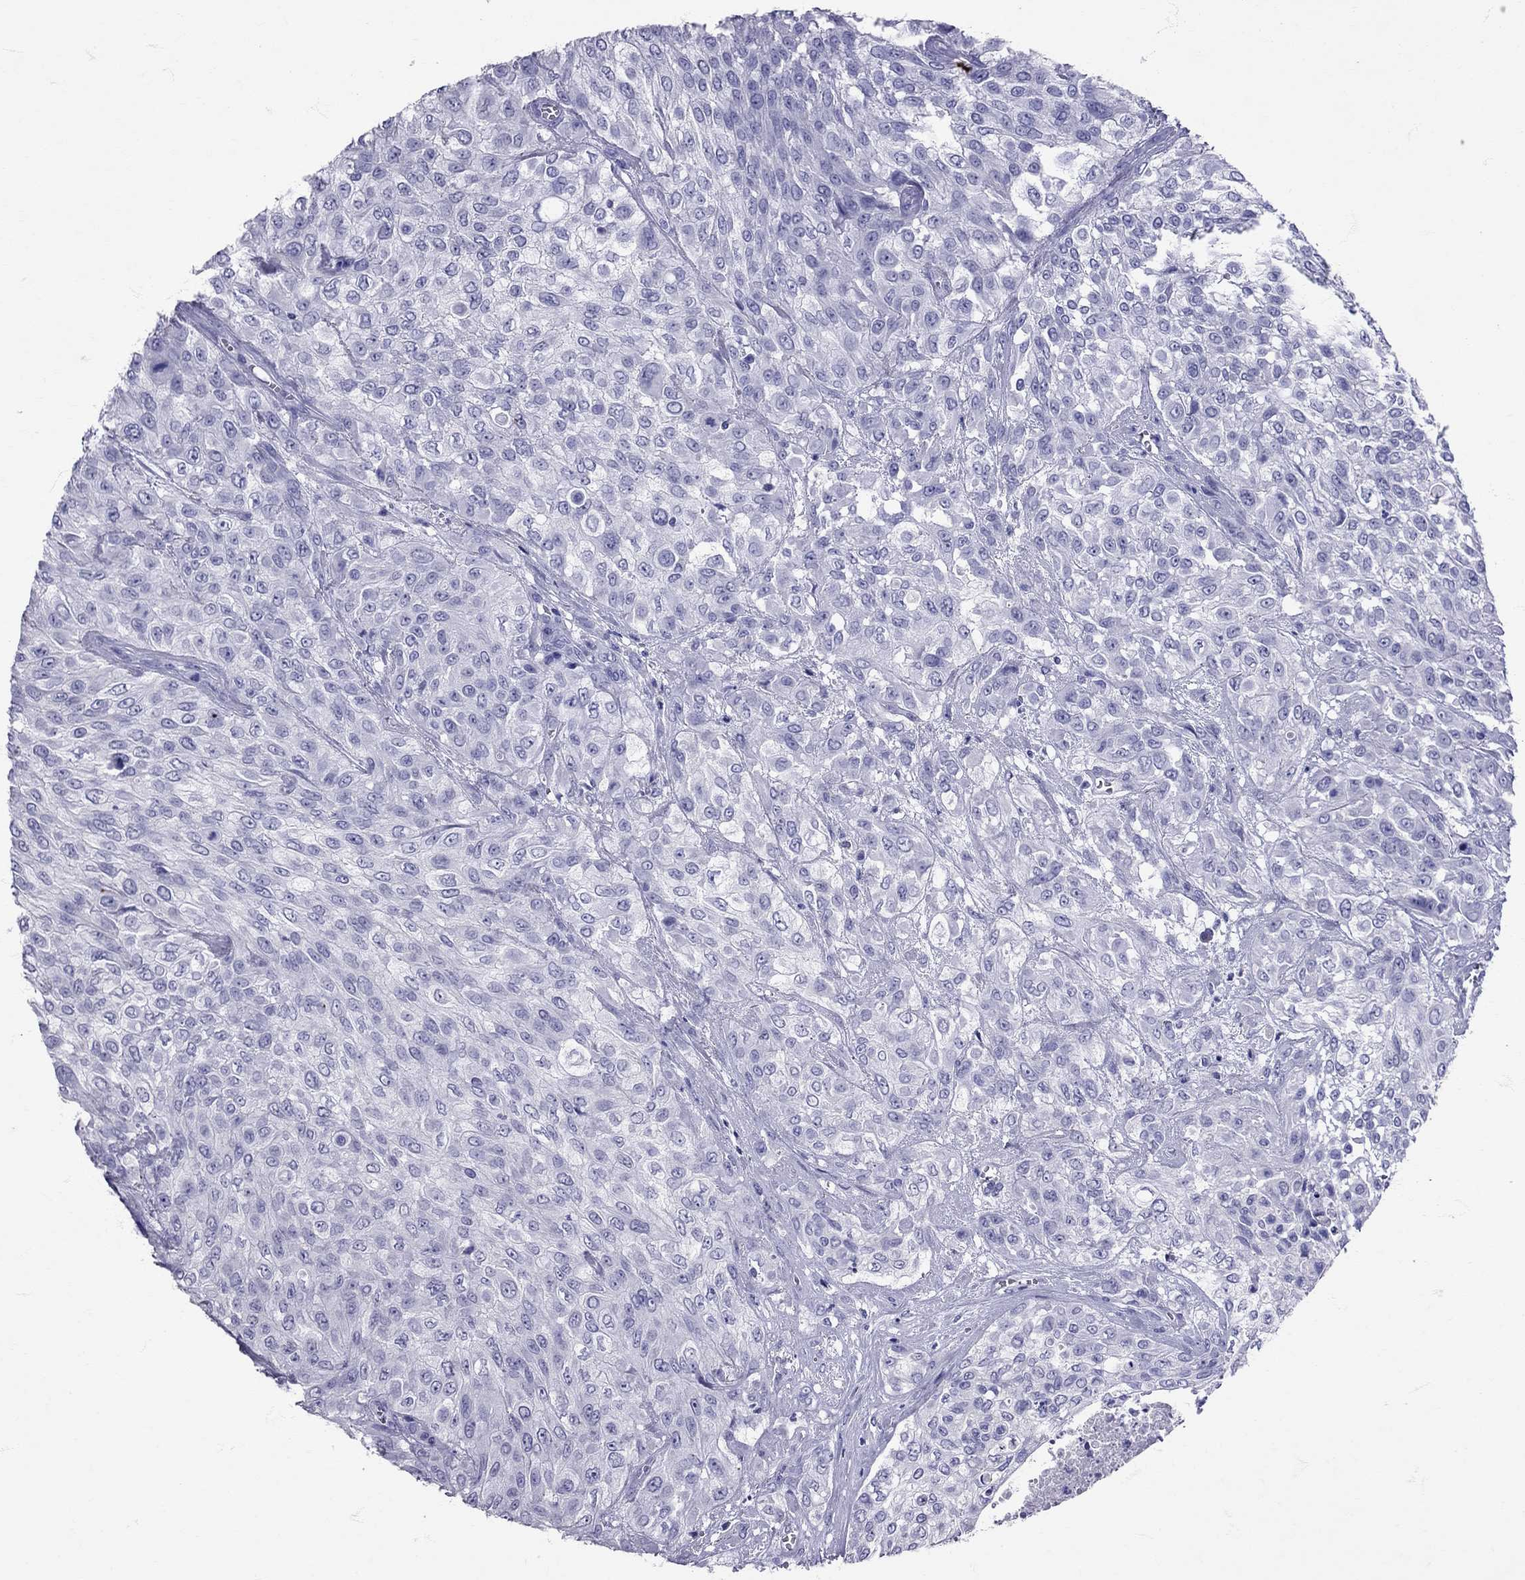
{"staining": {"intensity": "negative", "quantity": "none", "location": "none"}, "tissue": "urothelial cancer", "cell_type": "Tumor cells", "image_type": "cancer", "snomed": [{"axis": "morphology", "description": "Urothelial carcinoma, High grade"}, {"axis": "topography", "description": "Urinary bladder"}], "caption": "Photomicrograph shows no protein positivity in tumor cells of urothelial cancer tissue. (DAB immunohistochemistry (IHC), high magnification).", "gene": "AVP", "patient": {"sex": "male", "age": 57}}